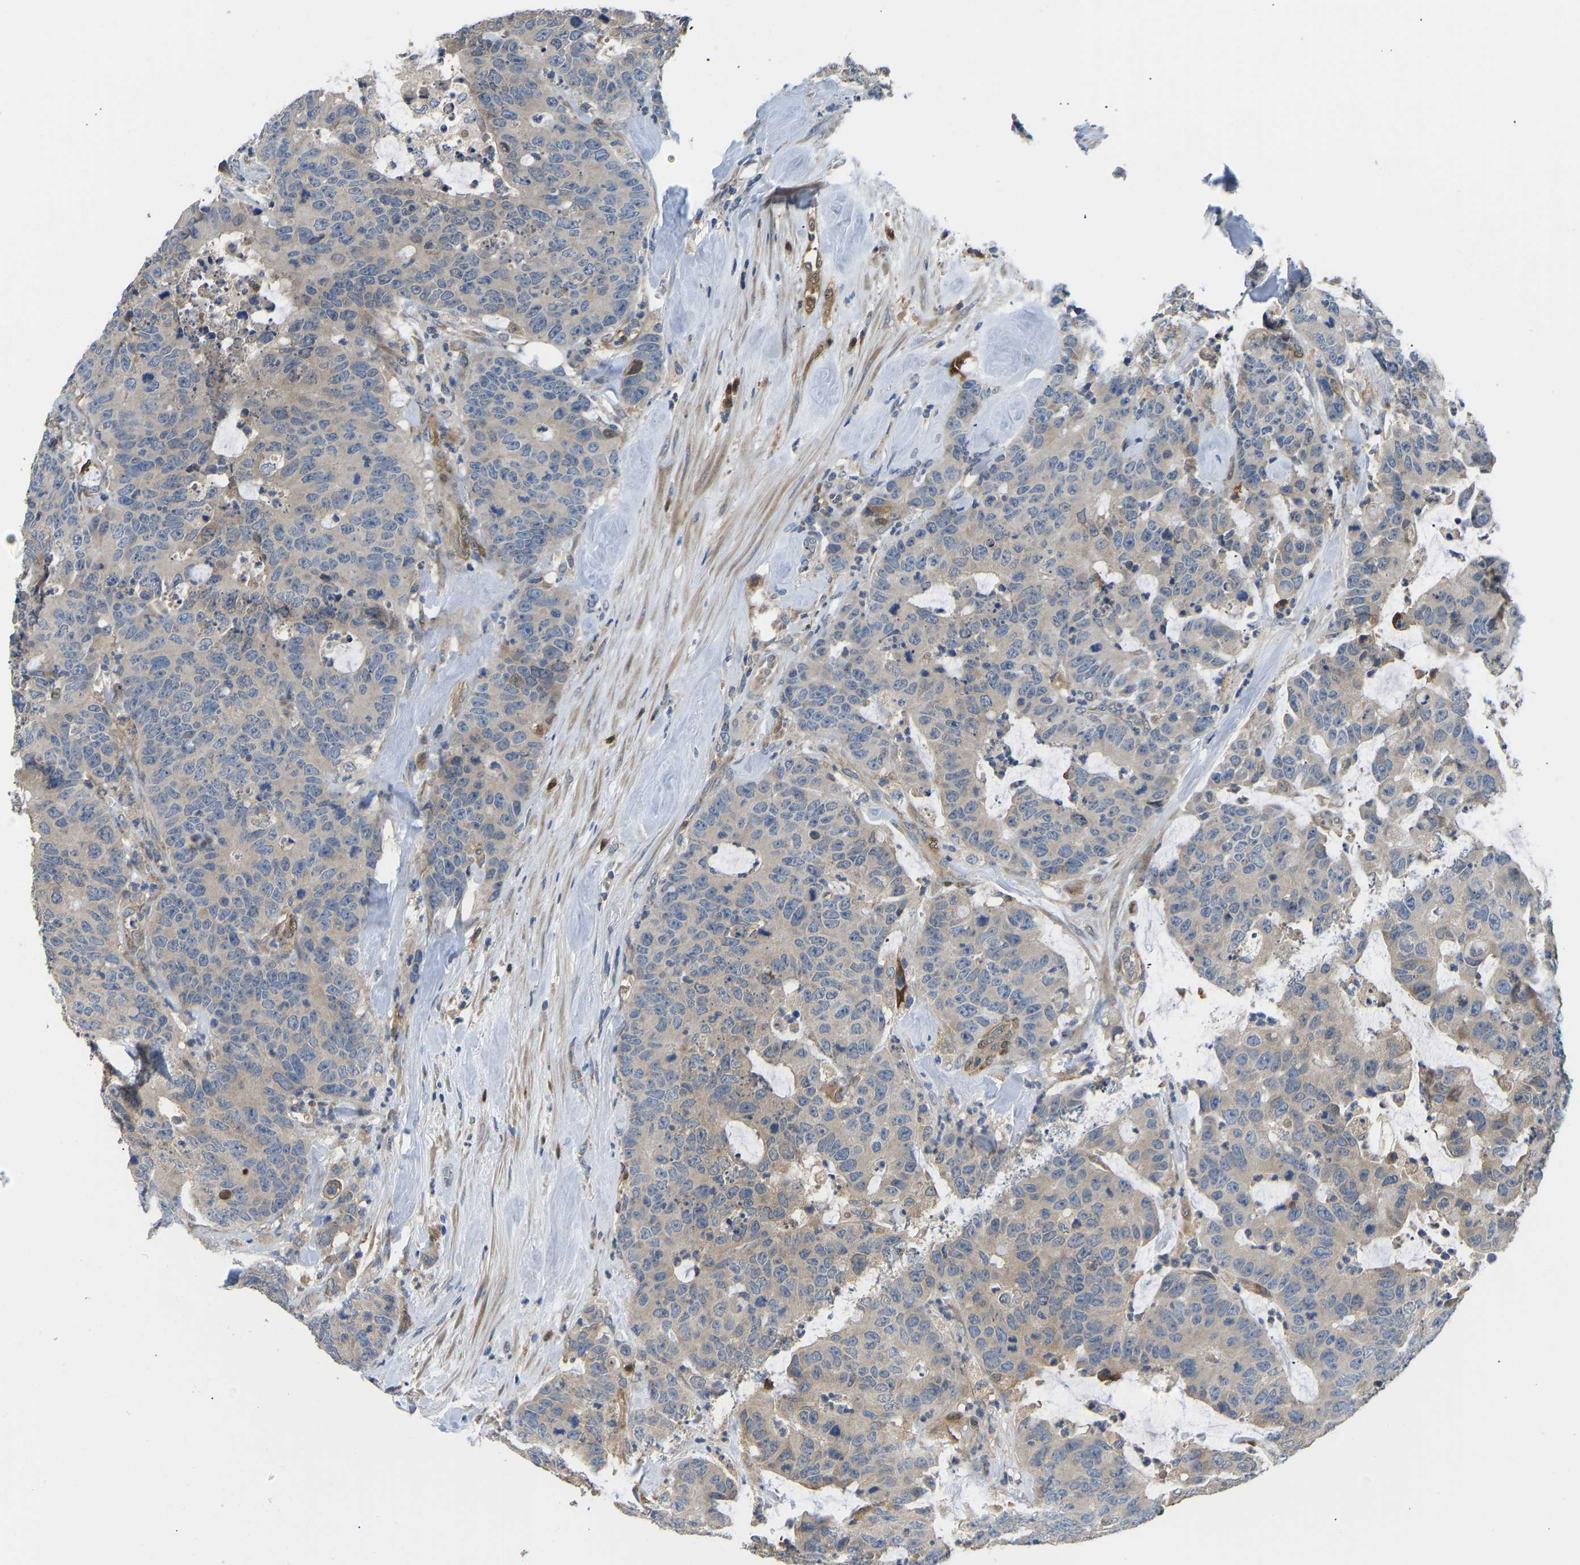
{"staining": {"intensity": "weak", "quantity": "25%-75%", "location": "cytoplasmic/membranous"}, "tissue": "colorectal cancer", "cell_type": "Tumor cells", "image_type": "cancer", "snomed": [{"axis": "morphology", "description": "Adenocarcinoma, NOS"}, {"axis": "topography", "description": "Colon"}], "caption": "Immunohistochemistry (IHC) (DAB (3,3'-diaminobenzidine)) staining of human colorectal adenocarcinoma reveals weak cytoplasmic/membranous protein positivity in about 25%-75% of tumor cells.", "gene": "RBP1", "patient": {"sex": "female", "age": 86}}